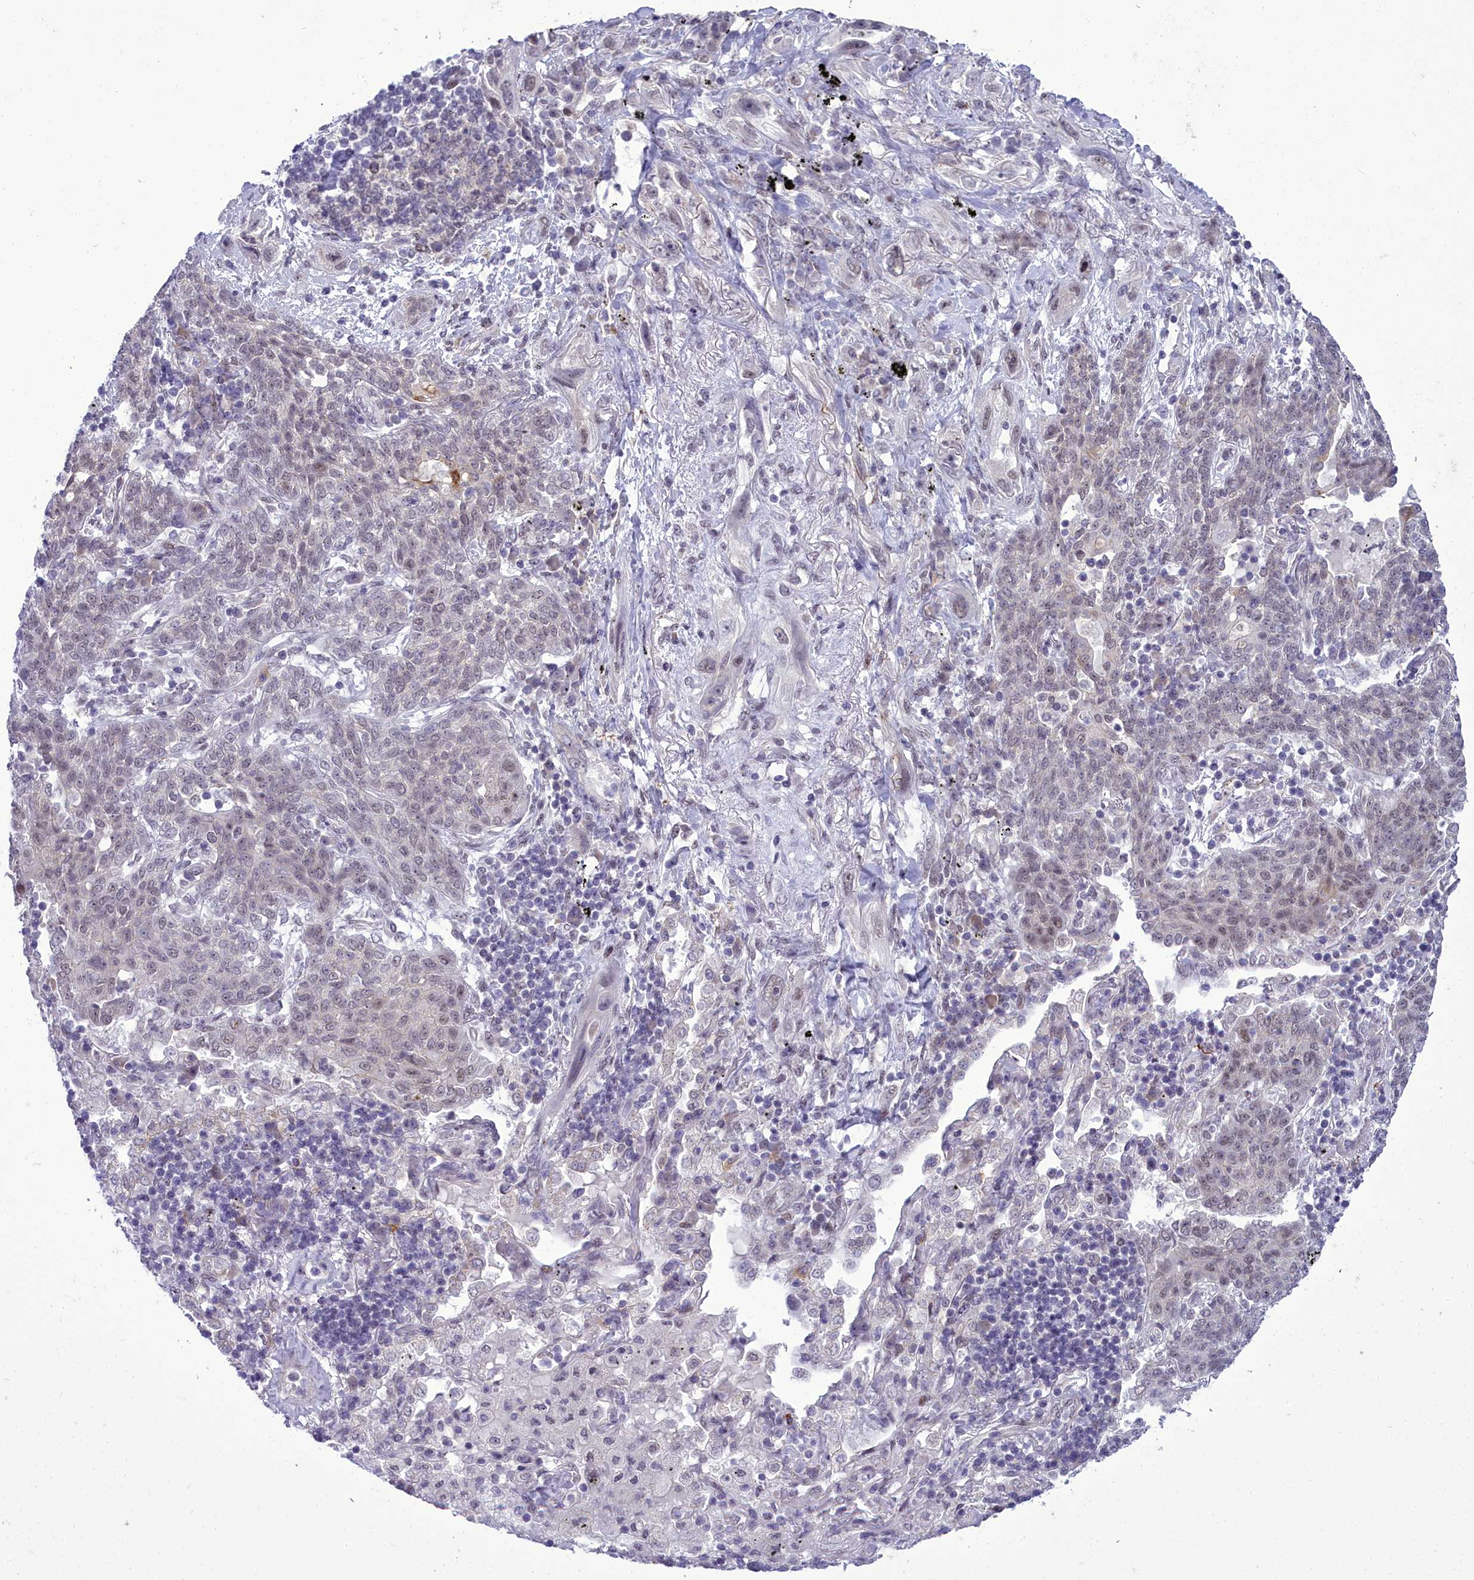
{"staining": {"intensity": "weak", "quantity": "<25%", "location": "cytoplasmic/membranous,nuclear"}, "tissue": "lung cancer", "cell_type": "Tumor cells", "image_type": "cancer", "snomed": [{"axis": "morphology", "description": "Squamous cell carcinoma, NOS"}, {"axis": "topography", "description": "Lung"}], "caption": "Immunohistochemical staining of lung cancer (squamous cell carcinoma) reveals no significant positivity in tumor cells.", "gene": "CEACAM19", "patient": {"sex": "female", "age": 70}}